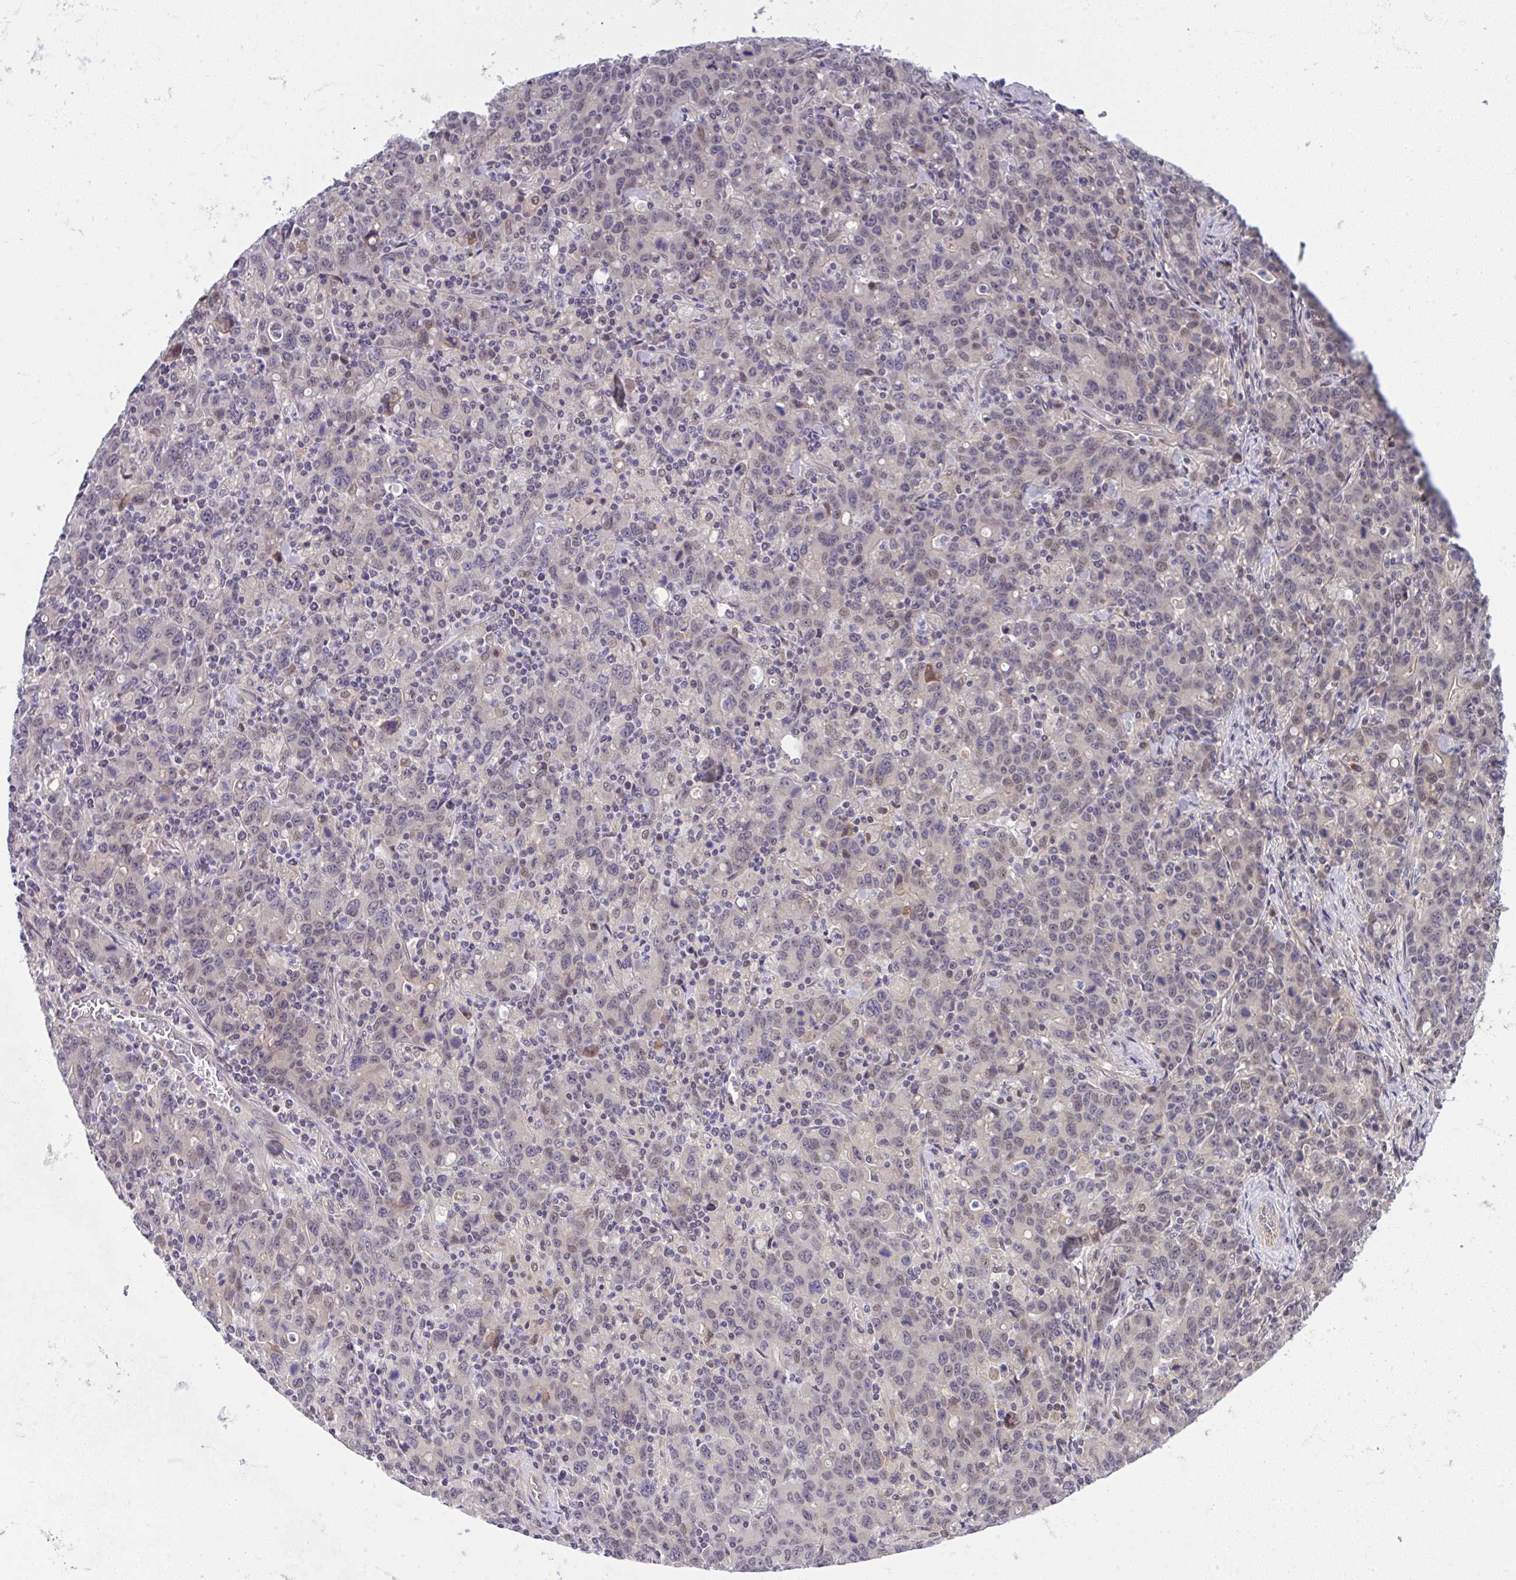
{"staining": {"intensity": "weak", "quantity": "<25%", "location": "cytoplasmic/membranous,nuclear"}, "tissue": "stomach cancer", "cell_type": "Tumor cells", "image_type": "cancer", "snomed": [{"axis": "morphology", "description": "Adenocarcinoma, NOS"}, {"axis": "topography", "description": "Stomach, upper"}], "caption": "Immunohistochemistry histopathology image of stomach cancer stained for a protein (brown), which exhibits no staining in tumor cells.", "gene": "C9orf64", "patient": {"sex": "male", "age": 69}}